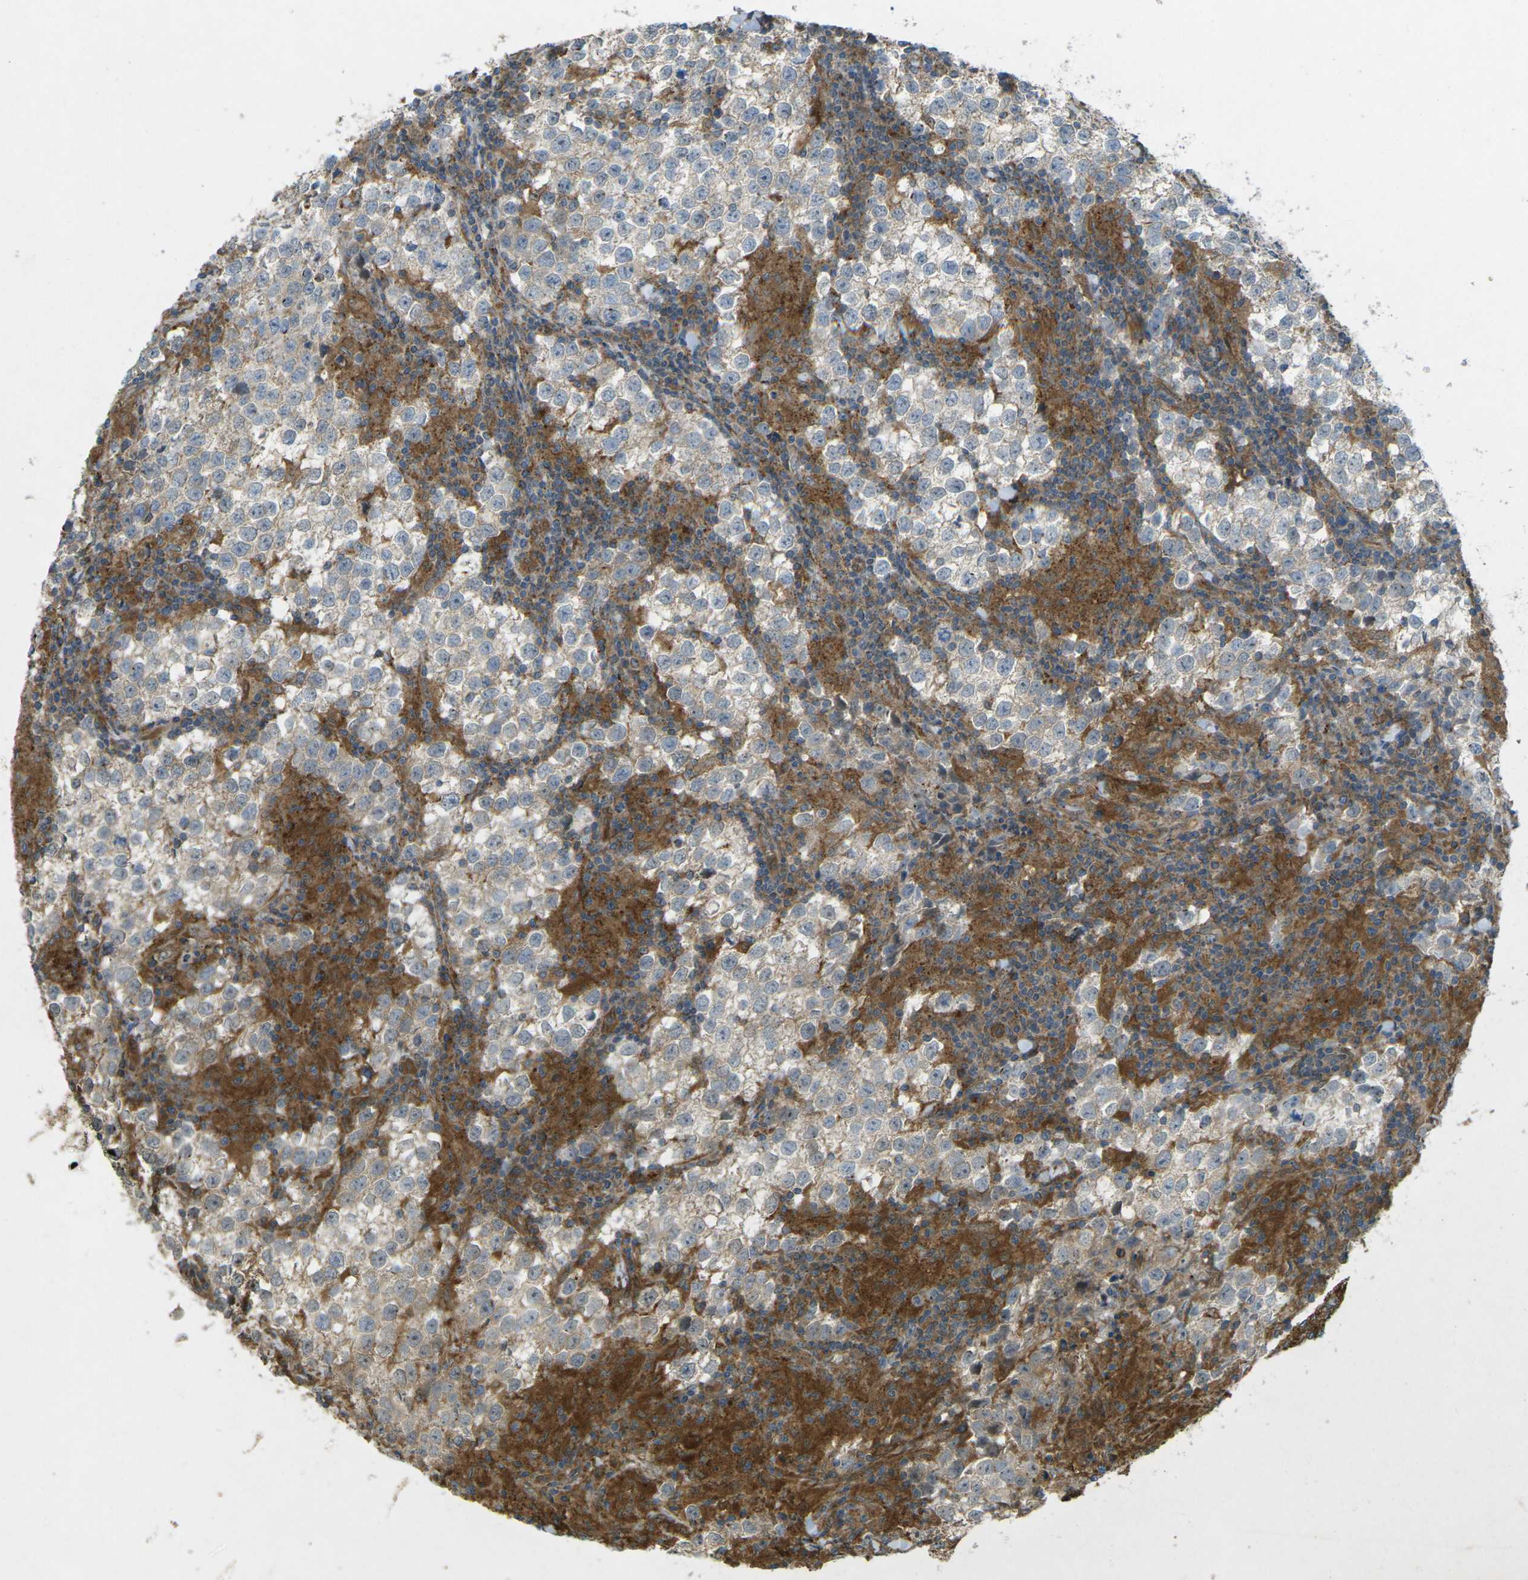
{"staining": {"intensity": "weak", "quantity": "25%-75%", "location": "cytoplasmic/membranous"}, "tissue": "testis cancer", "cell_type": "Tumor cells", "image_type": "cancer", "snomed": [{"axis": "morphology", "description": "Seminoma, NOS"}, {"axis": "morphology", "description": "Carcinoma, Embryonal, NOS"}, {"axis": "topography", "description": "Testis"}], "caption": "A histopathology image of testis cancer stained for a protein demonstrates weak cytoplasmic/membranous brown staining in tumor cells.", "gene": "CHMP3", "patient": {"sex": "male", "age": 36}}